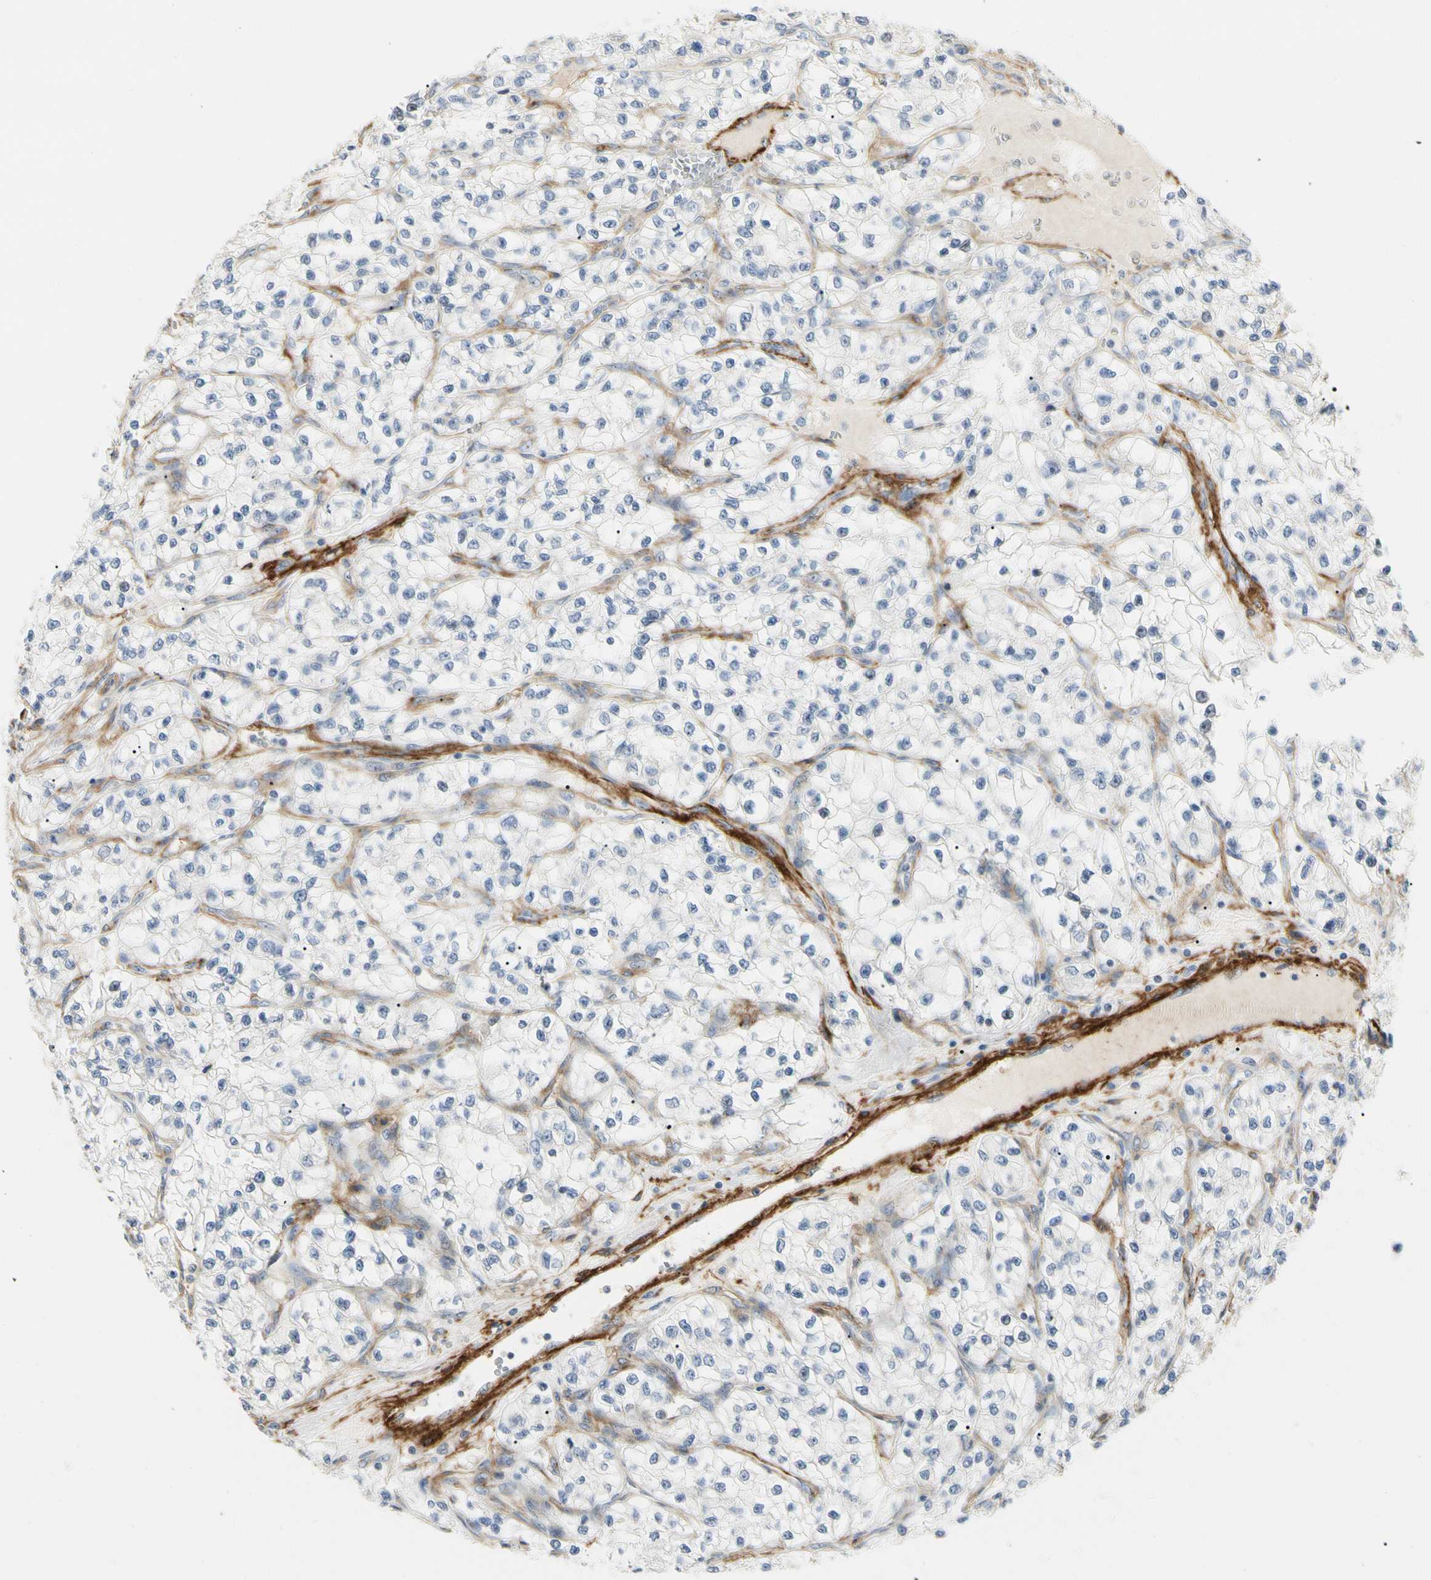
{"staining": {"intensity": "negative", "quantity": "none", "location": "none"}, "tissue": "renal cancer", "cell_type": "Tumor cells", "image_type": "cancer", "snomed": [{"axis": "morphology", "description": "Adenocarcinoma, NOS"}, {"axis": "topography", "description": "Kidney"}], "caption": "The immunohistochemistry image has no significant staining in tumor cells of renal adenocarcinoma tissue. (Stains: DAB IHC with hematoxylin counter stain, Microscopy: brightfield microscopy at high magnification).", "gene": "GGT5", "patient": {"sex": "female", "age": 57}}